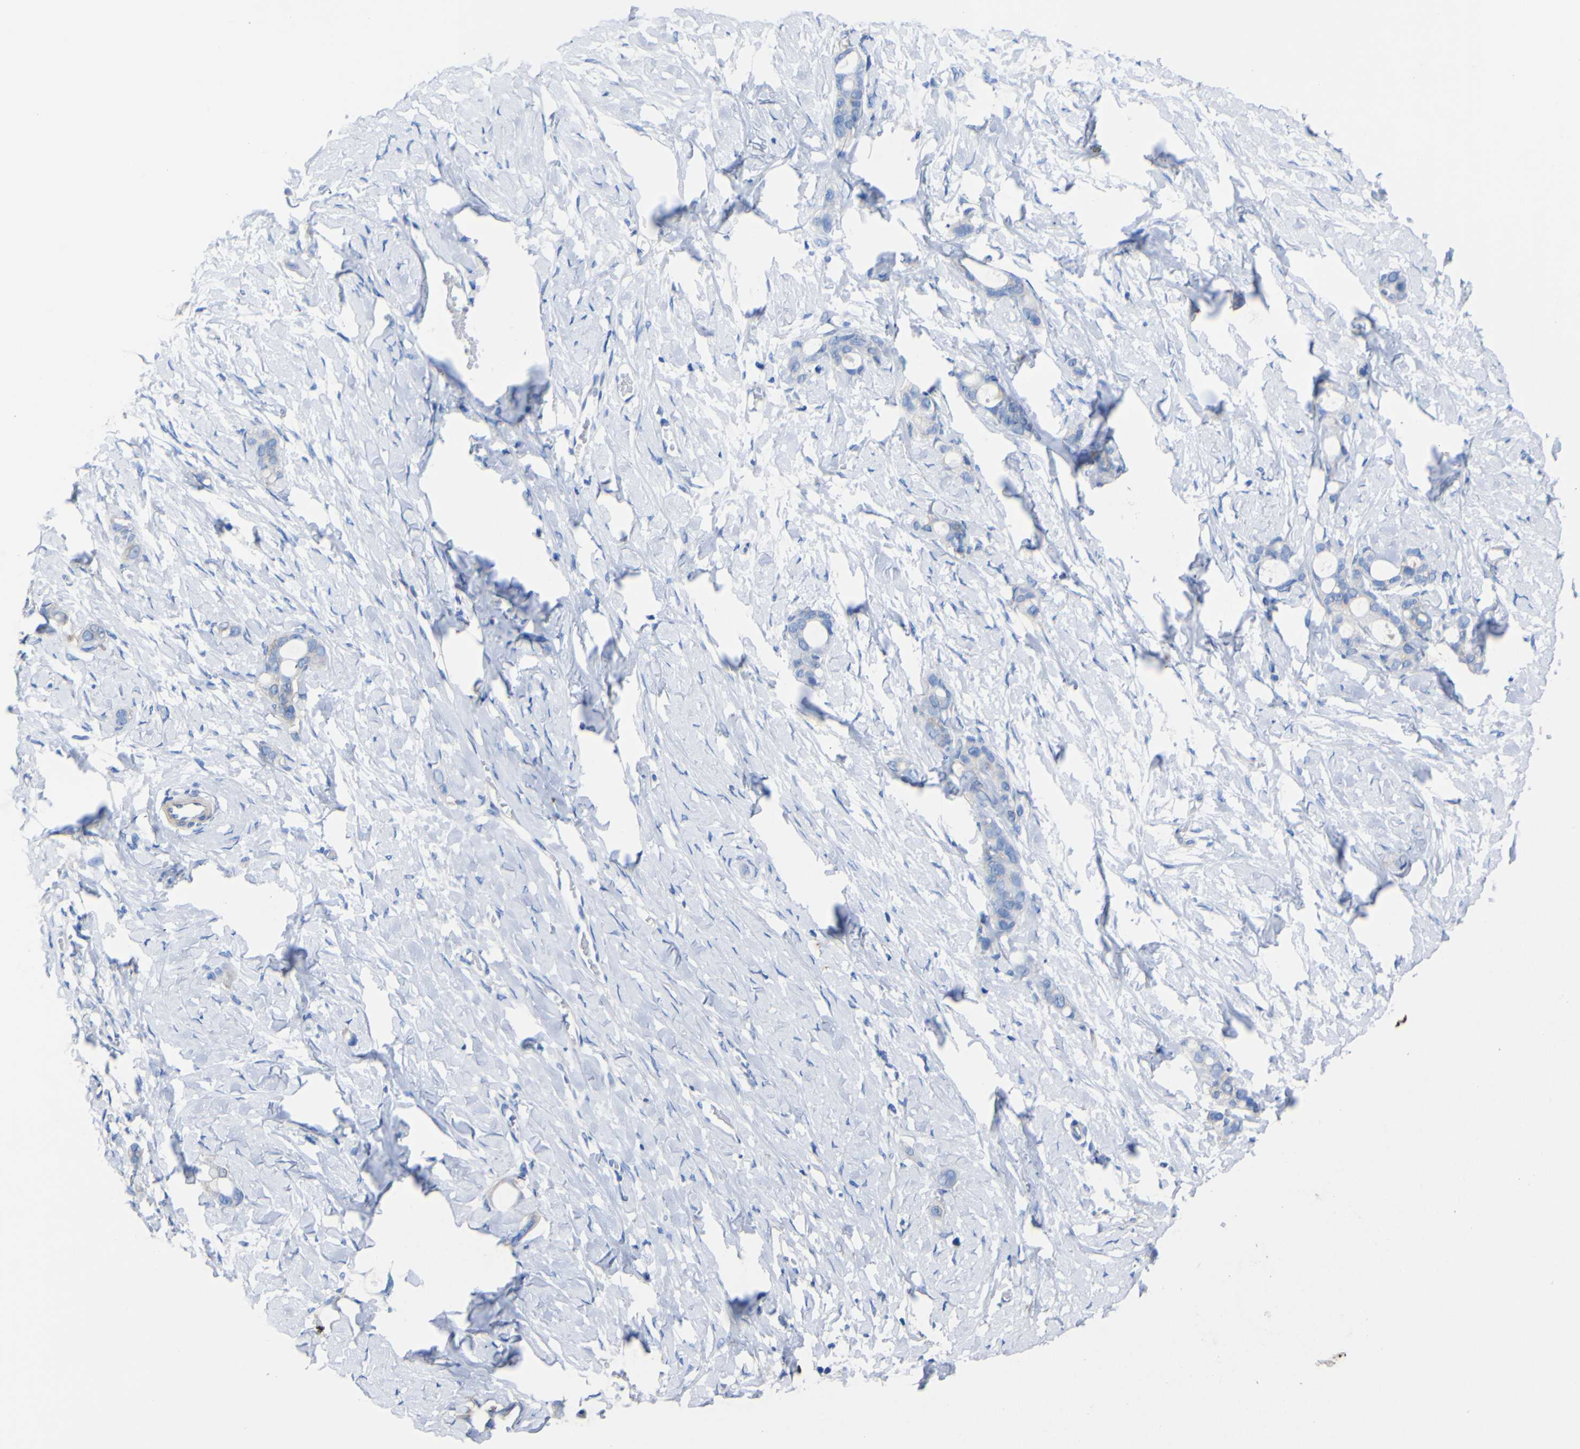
{"staining": {"intensity": "negative", "quantity": "none", "location": "none"}, "tissue": "stomach cancer", "cell_type": "Tumor cells", "image_type": "cancer", "snomed": [{"axis": "morphology", "description": "Adenocarcinoma, NOS"}, {"axis": "topography", "description": "Stomach"}], "caption": "The micrograph exhibits no significant staining in tumor cells of stomach cancer (adenocarcinoma). Brightfield microscopy of IHC stained with DAB (3,3'-diaminobenzidine) (brown) and hematoxylin (blue), captured at high magnification.", "gene": "AGO4", "patient": {"sex": "female", "age": 75}}